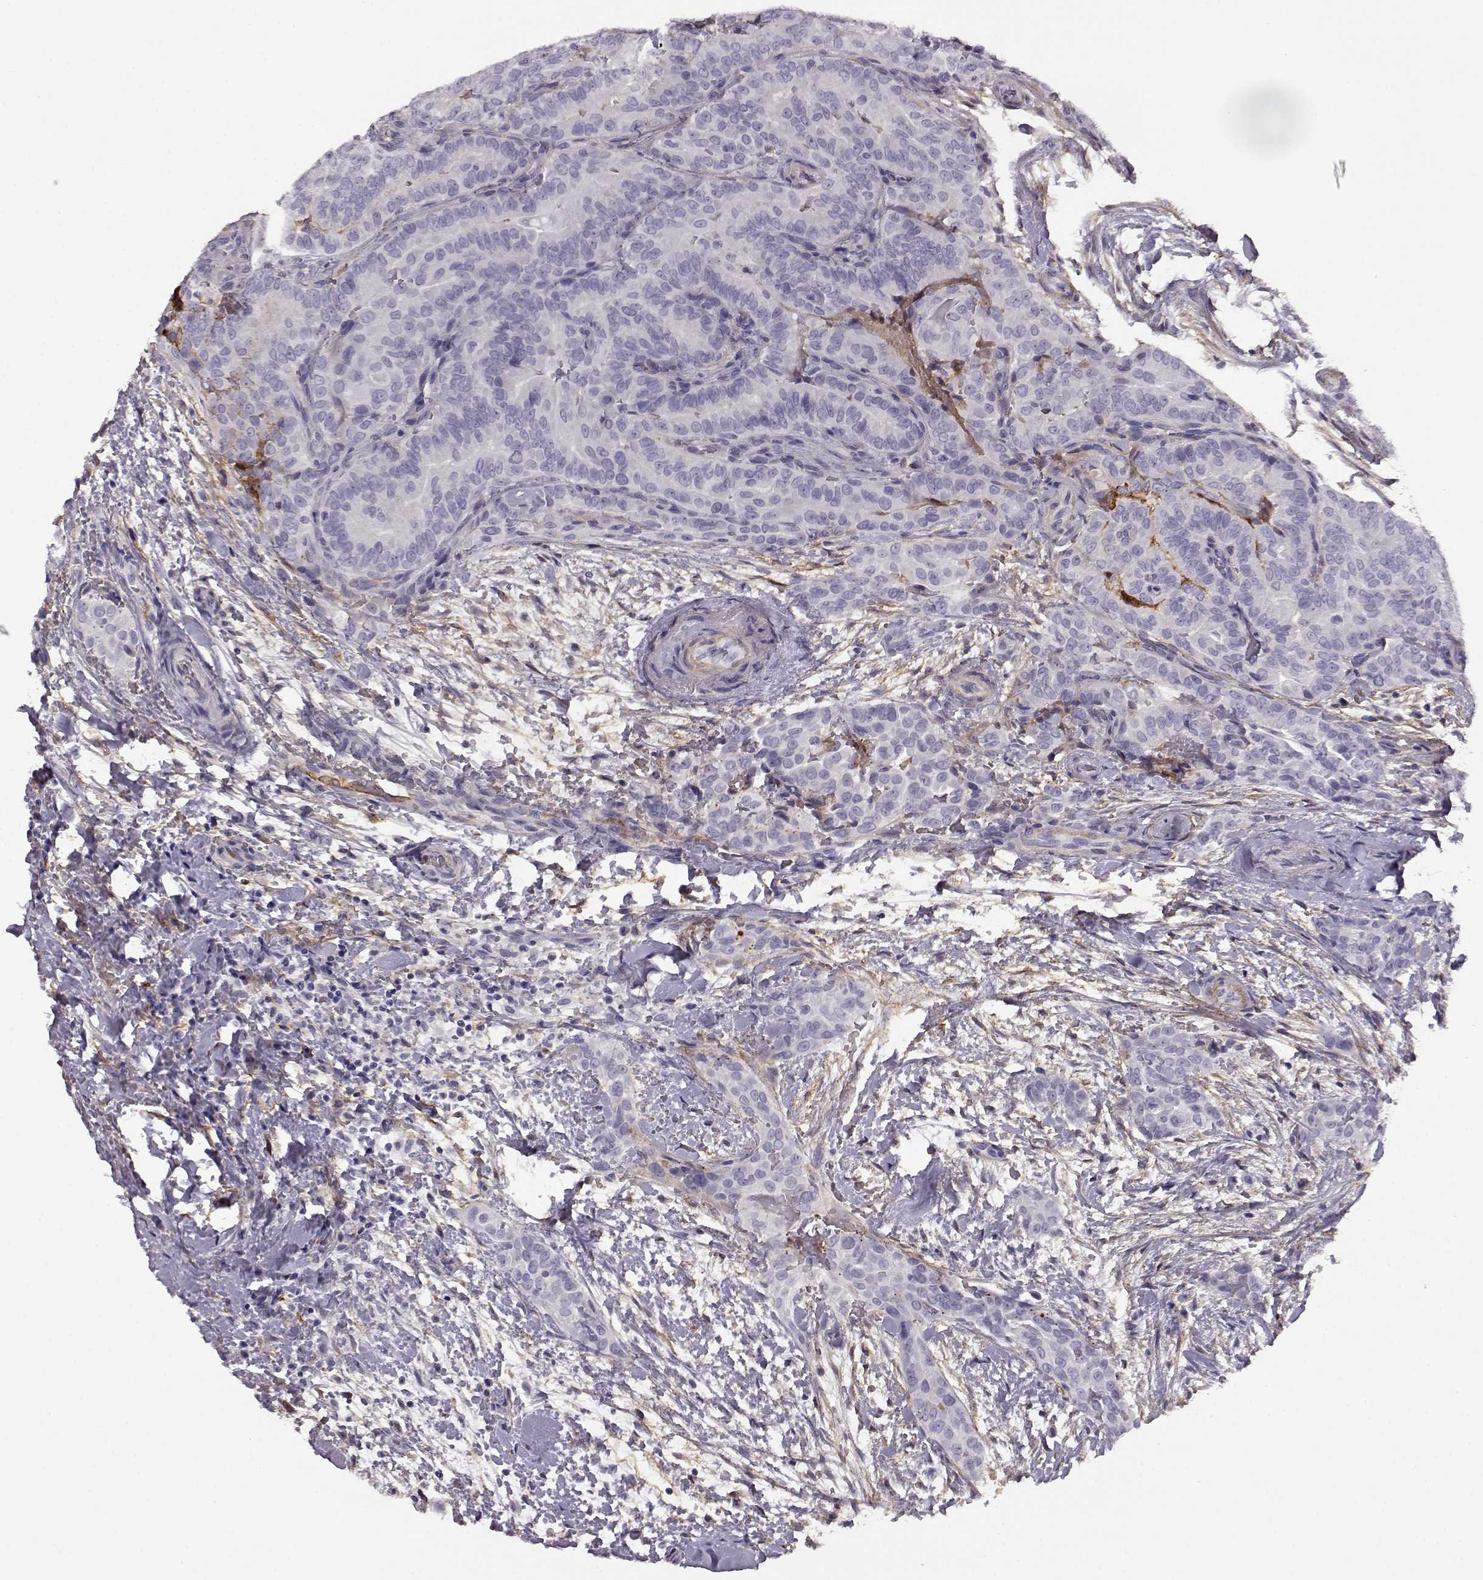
{"staining": {"intensity": "negative", "quantity": "none", "location": "none"}, "tissue": "thyroid cancer", "cell_type": "Tumor cells", "image_type": "cancer", "snomed": [{"axis": "morphology", "description": "Papillary adenocarcinoma, NOS"}, {"axis": "topography", "description": "Thyroid gland"}], "caption": "Histopathology image shows no significant protein staining in tumor cells of thyroid cancer (papillary adenocarcinoma).", "gene": "TRIM69", "patient": {"sex": "male", "age": 61}}